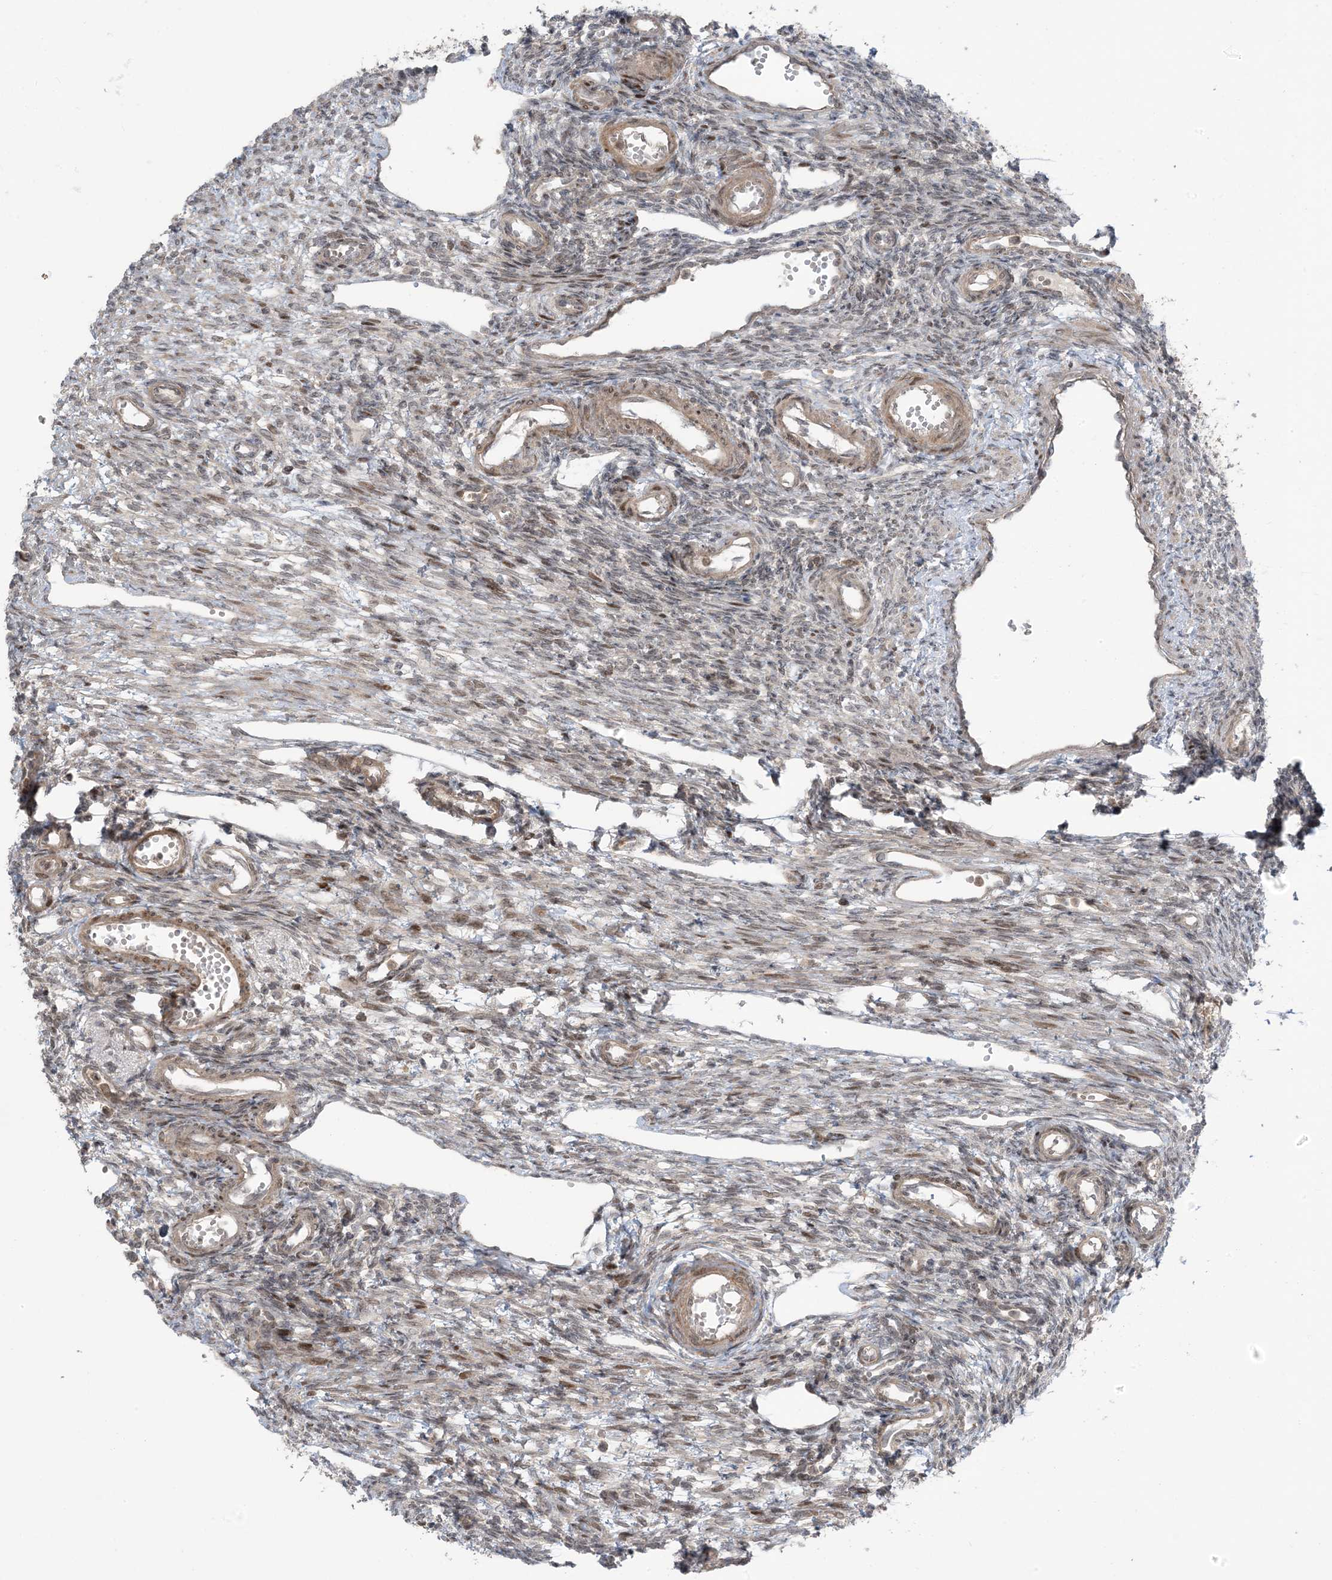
{"staining": {"intensity": "weak", "quantity": "25%-75%", "location": "nuclear"}, "tissue": "ovary", "cell_type": "Ovarian stroma cells", "image_type": "normal", "snomed": [{"axis": "morphology", "description": "Normal tissue, NOS"}, {"axis": "morphology", "description": "Cyst, NOS"}, {"axis": "topography", "description": "Ovary"}], "caption": "The immunohistochemical stain shows weak nuclear positivity in ovarian stroma cells of normal ovary.", "gene": "PHLDB2", "patient": {"sex": "female", "age": 33}}